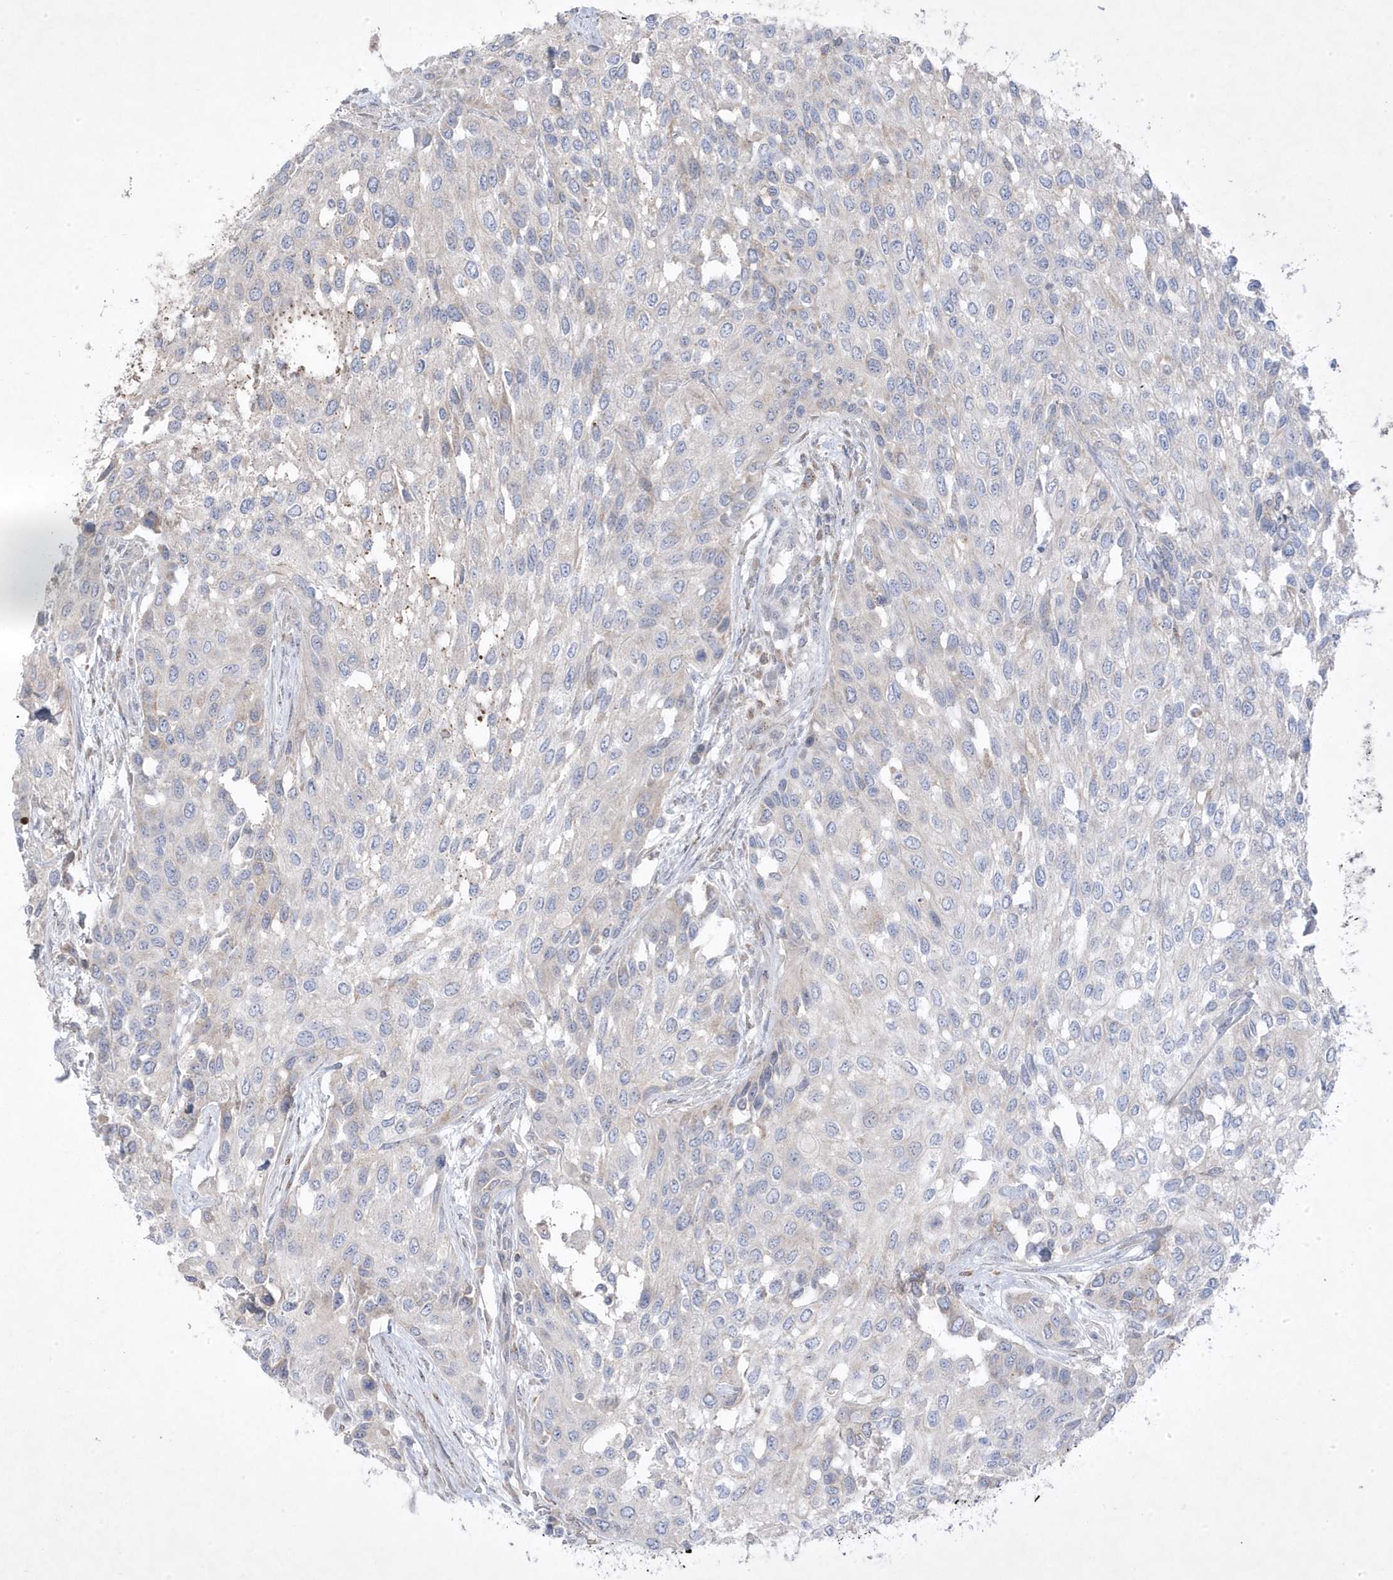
{"staining": {"intensity": "negative", "quantity": "none", "location": "none"}, "tissue": "urothelial cancer", "cell_type": "Tumor cells", "image_type": "cancer", "snomed": [{"axis": "morphology", "description": "Normal tissue, NOS"}, {"axis": "morphology", "description": "Urothelial carcinoma, High grade"}, {"axis": "topography", "description": "Vascular tissue"}, {"axis": "topography", "description": "Urinary bladder"}], "caption": "Immunohistochemistry (IHC) of urothelial cancer displays no positivity in tumor cells.", "gene": "ADAMTSL3", "patient": {"sex": "female", "age": 56}}